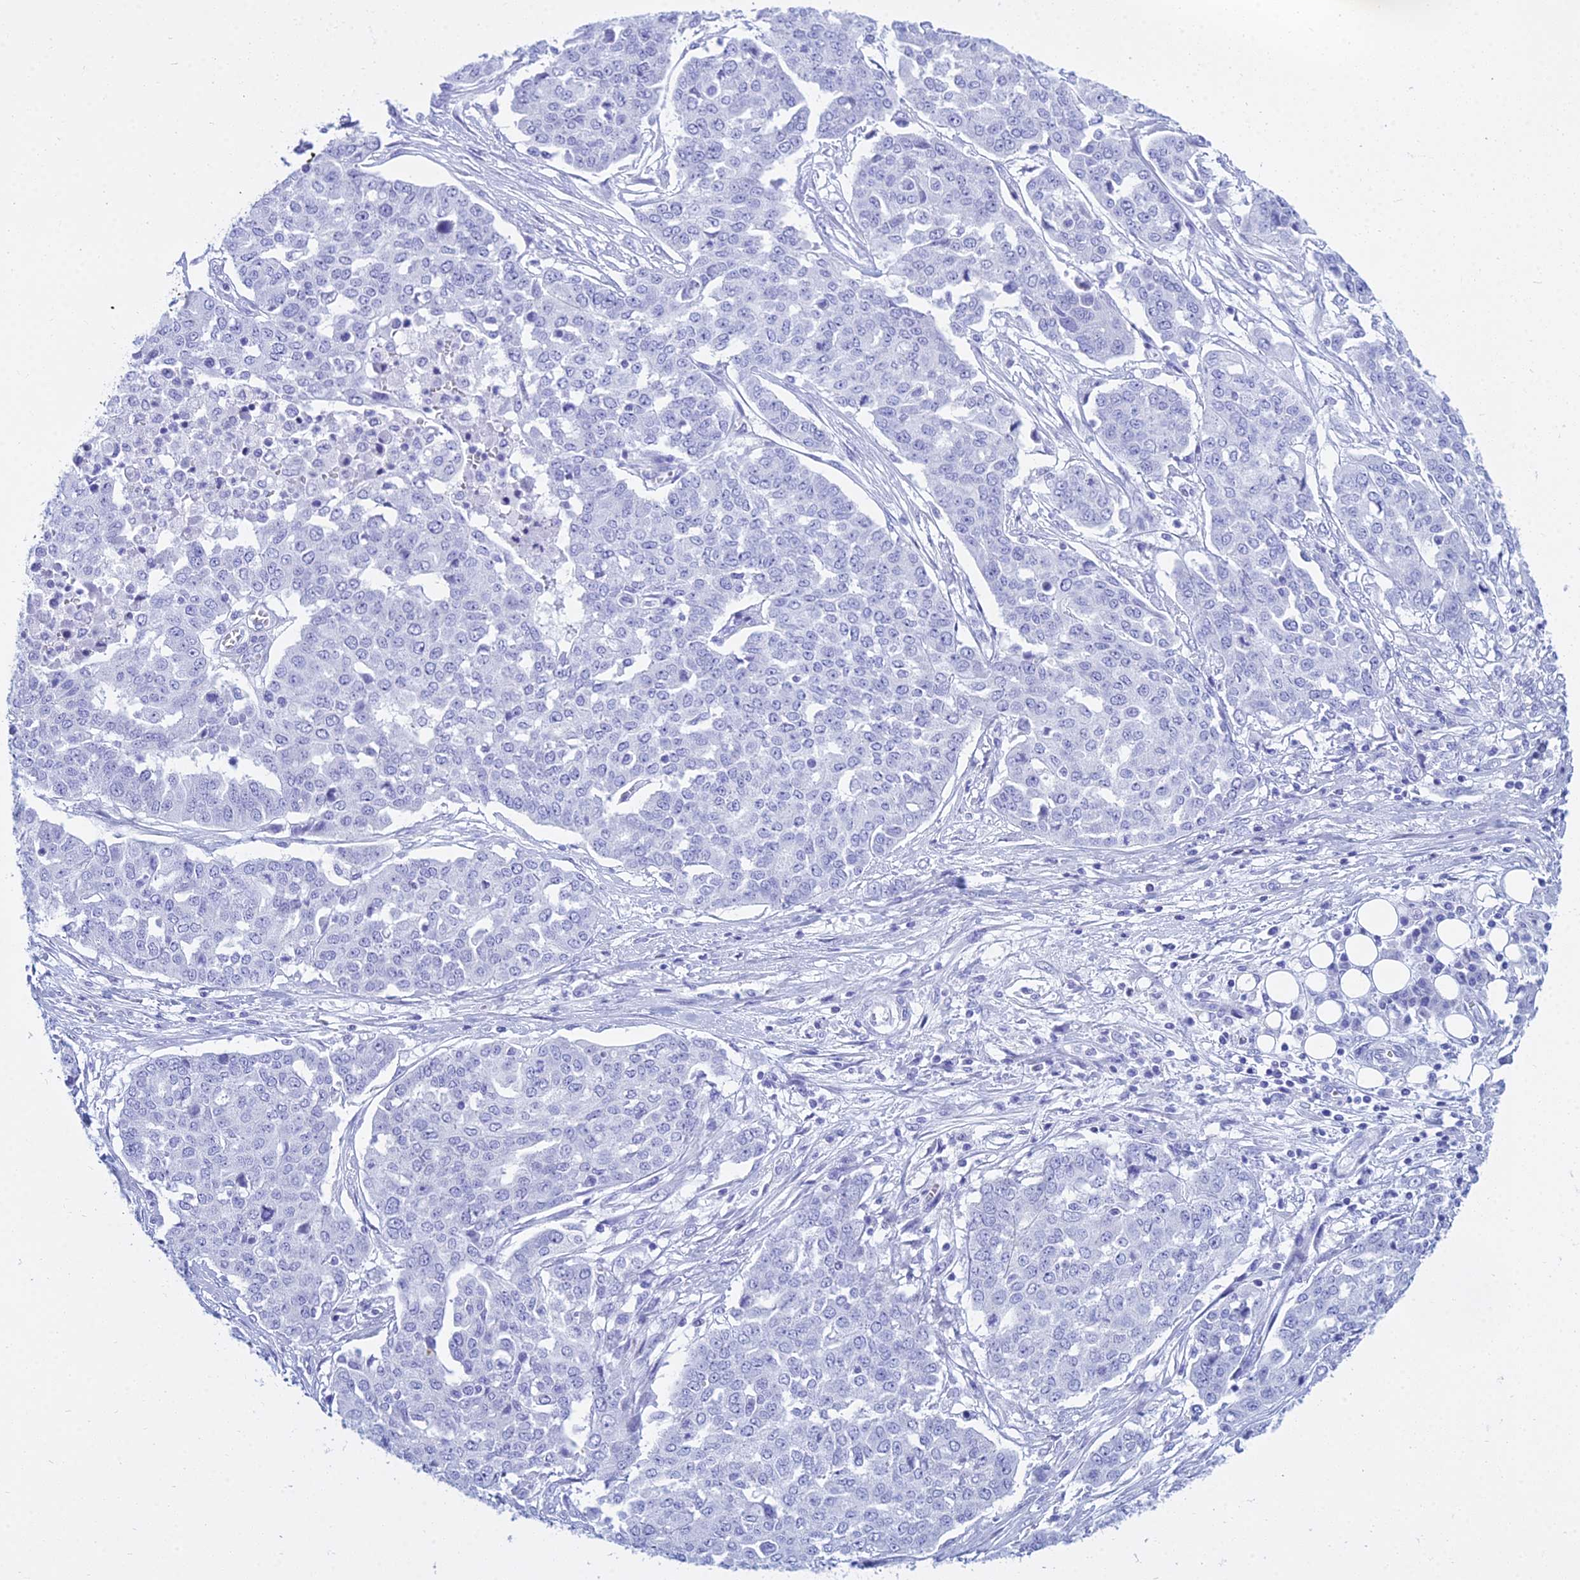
{"staining": {"intensity": "negative", "quantity": "none", "location": "none"}, "tissue": "ovarian cancer", "cell_type": "Tumor cells", "image_type": "cancer", "snomed": [{"axis": "morphology", "description": "Cystadenocarcinoma, serous, NOS"}, {"axis": "topography", "description": "Soft tissue"}, {"axis": "topography", "description": "Ovary"}], "caption": "A histopathology image of ovarian cancer (serous cystadenocarcinoma) stained for a protein demonstrates no brown staining in tumor cells.", "gene": "PATE4", "patient": {"sex": "female", "age": 57}}